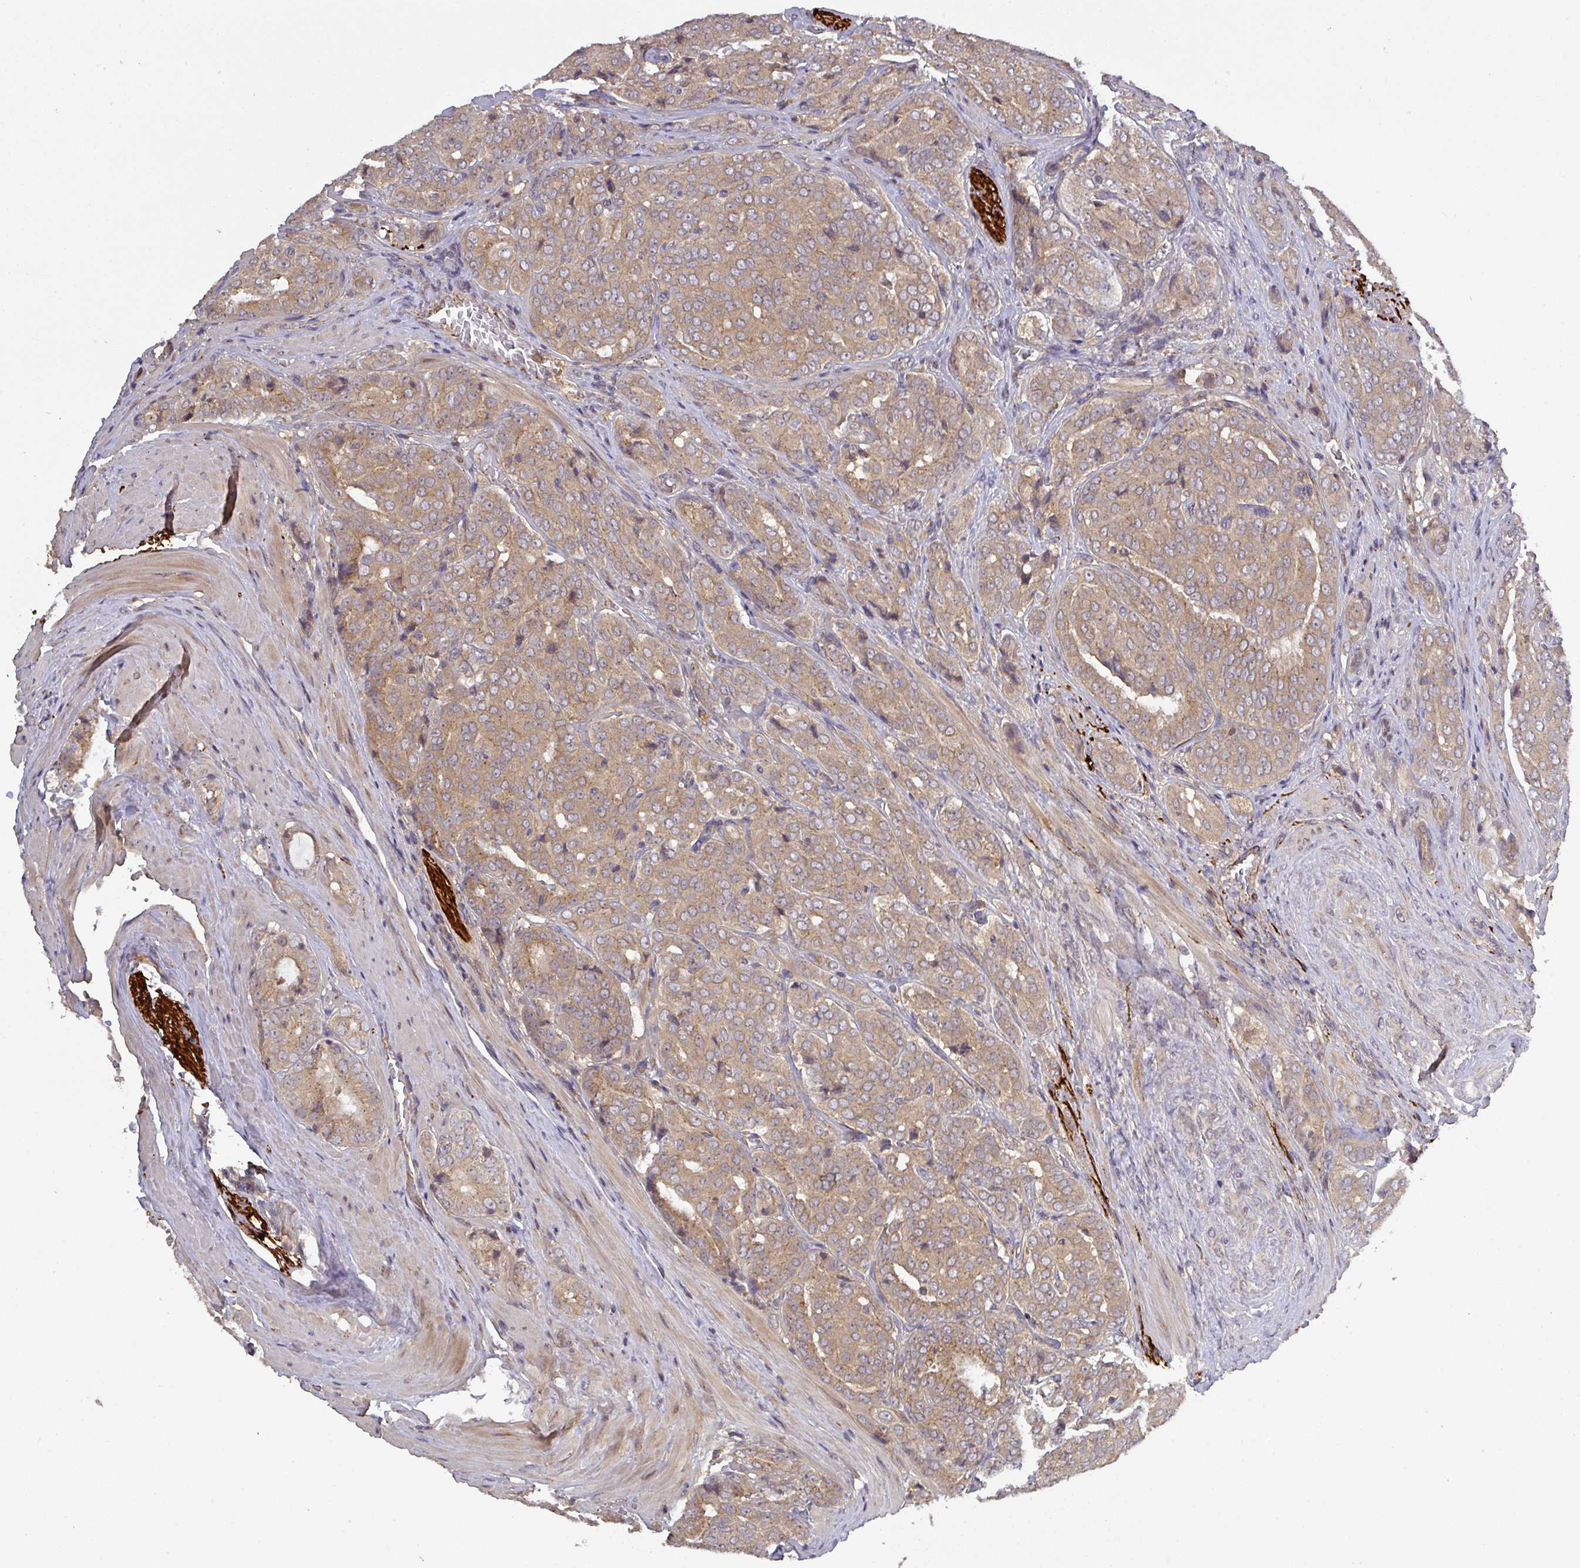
{"staining": {"intensity": "moderate", "quantity": "25%-75%", "location": "cytoplasmic/membranous"}, "tissue": "prostate cancer", "cell_type": "Tumor cells", "image_type": "cancer", "snomed": [{"axis": "morphology", "description": "Adenocarcinoma, High grade"}, {"axis": "topography", "description": "Prostate"}], "caption": "Immunohistochemistry micrograph of neoplastic tissue: human prostate cancer (high-grade adenocarcinoma) stained using immunohistochemistry (IHC) displays medium levels of moderate protein expression localized specifically in the cytoplasmic/membranous of tumor cells, appearing as a cytoplasmic/membranous brown color.", "gene": "CCDC121", "patient": {"sex": "male", "age": 68}}